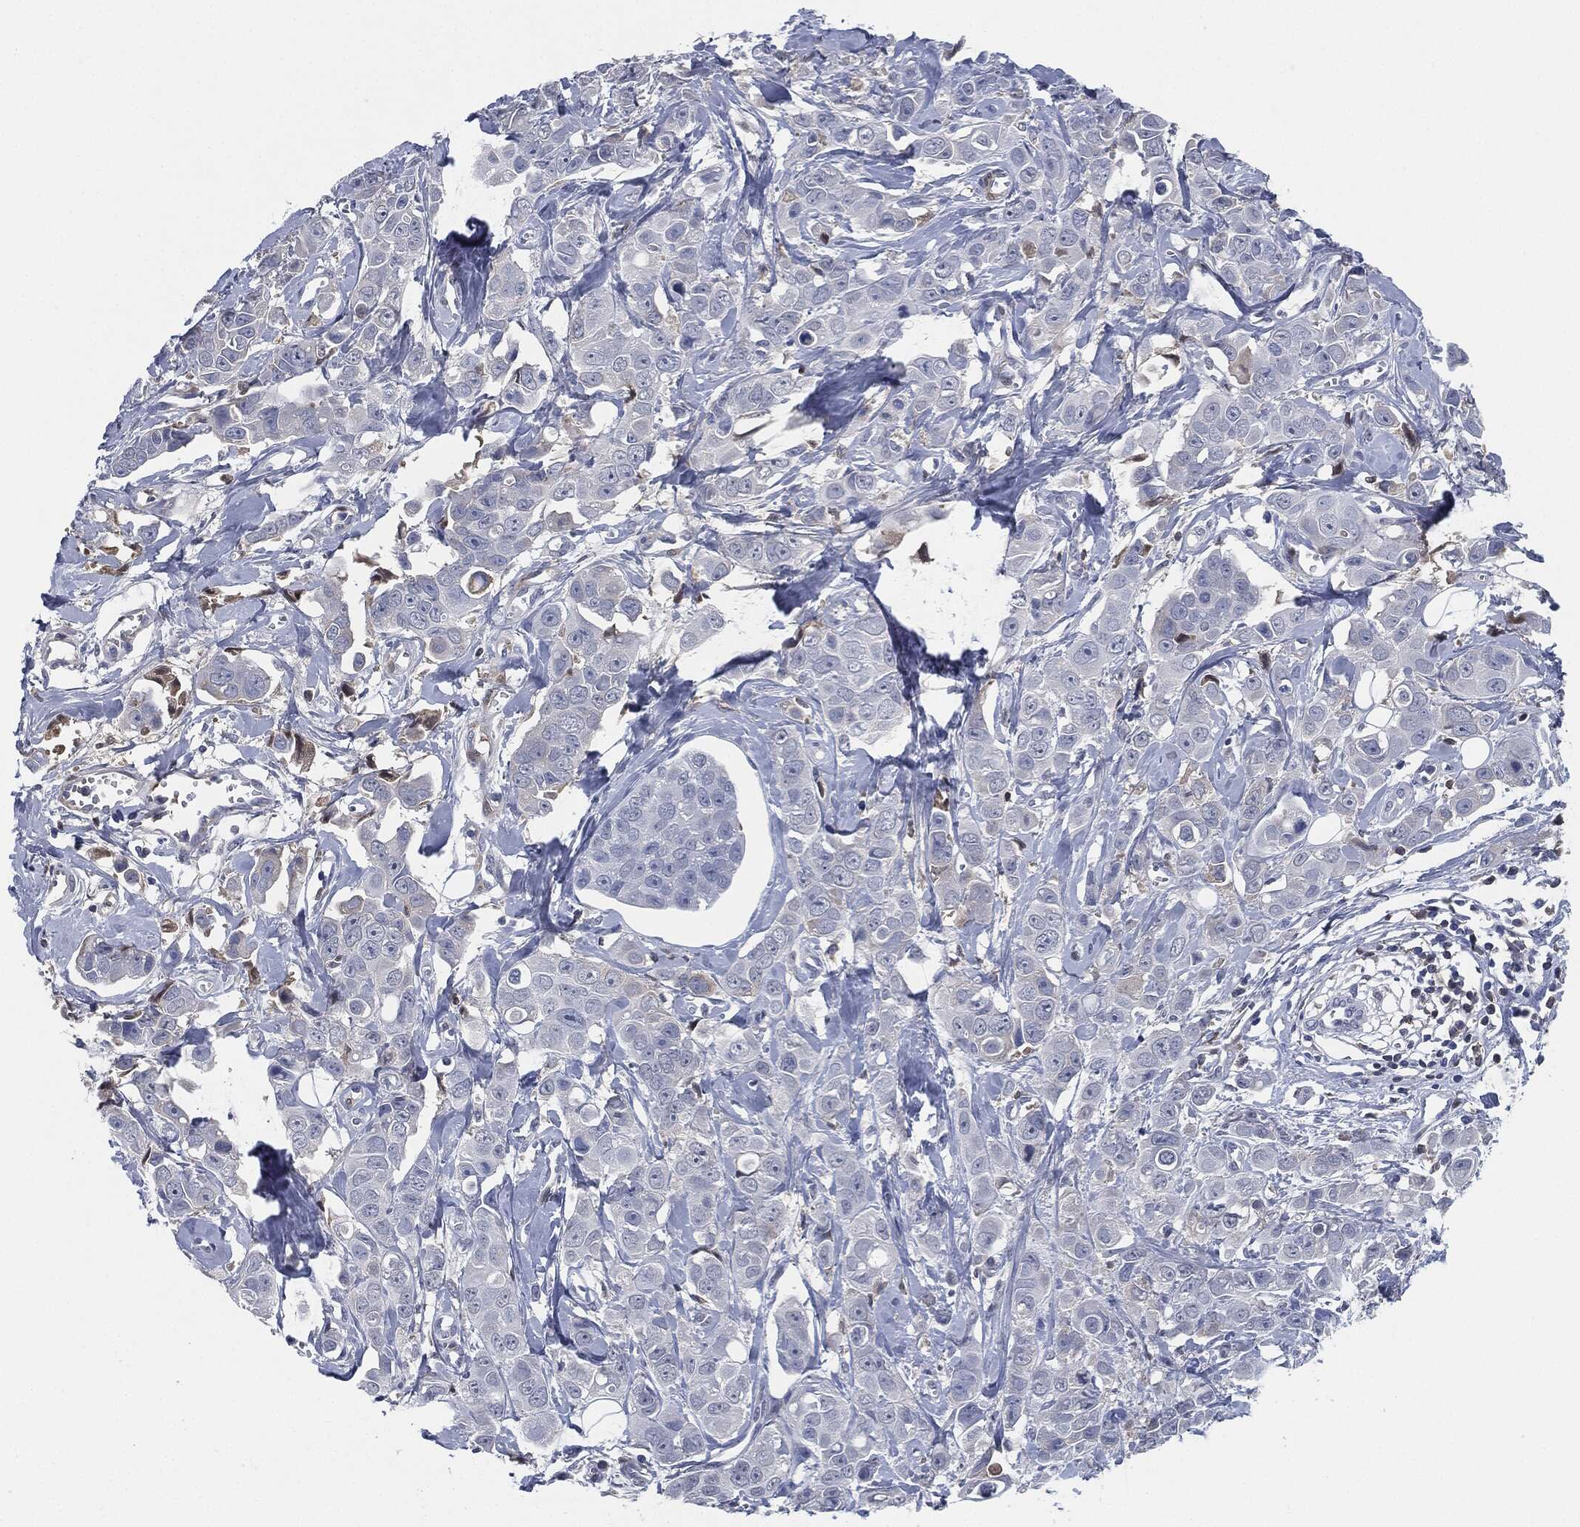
{"staining": {"intensity": "negative", "quantity": "none", "location": "none"}, "tissue": "breast cancer", "cell_type": "Tumor cells", "image_type": "cancer", "snomed": [{"axis": "morphology", "description": "Duct carcinoma"}, {"axis": "topography", "description": "Breast"}], "caption": "DAB (3,3'-diaminobenzidine) immunohistochemical staining of breast cancer (invasive ductal carcinoma) reveals no significant expression in tumor cells.", "gene": "SIGLEC7", "patient": {"sex": "female", "age": 35}}